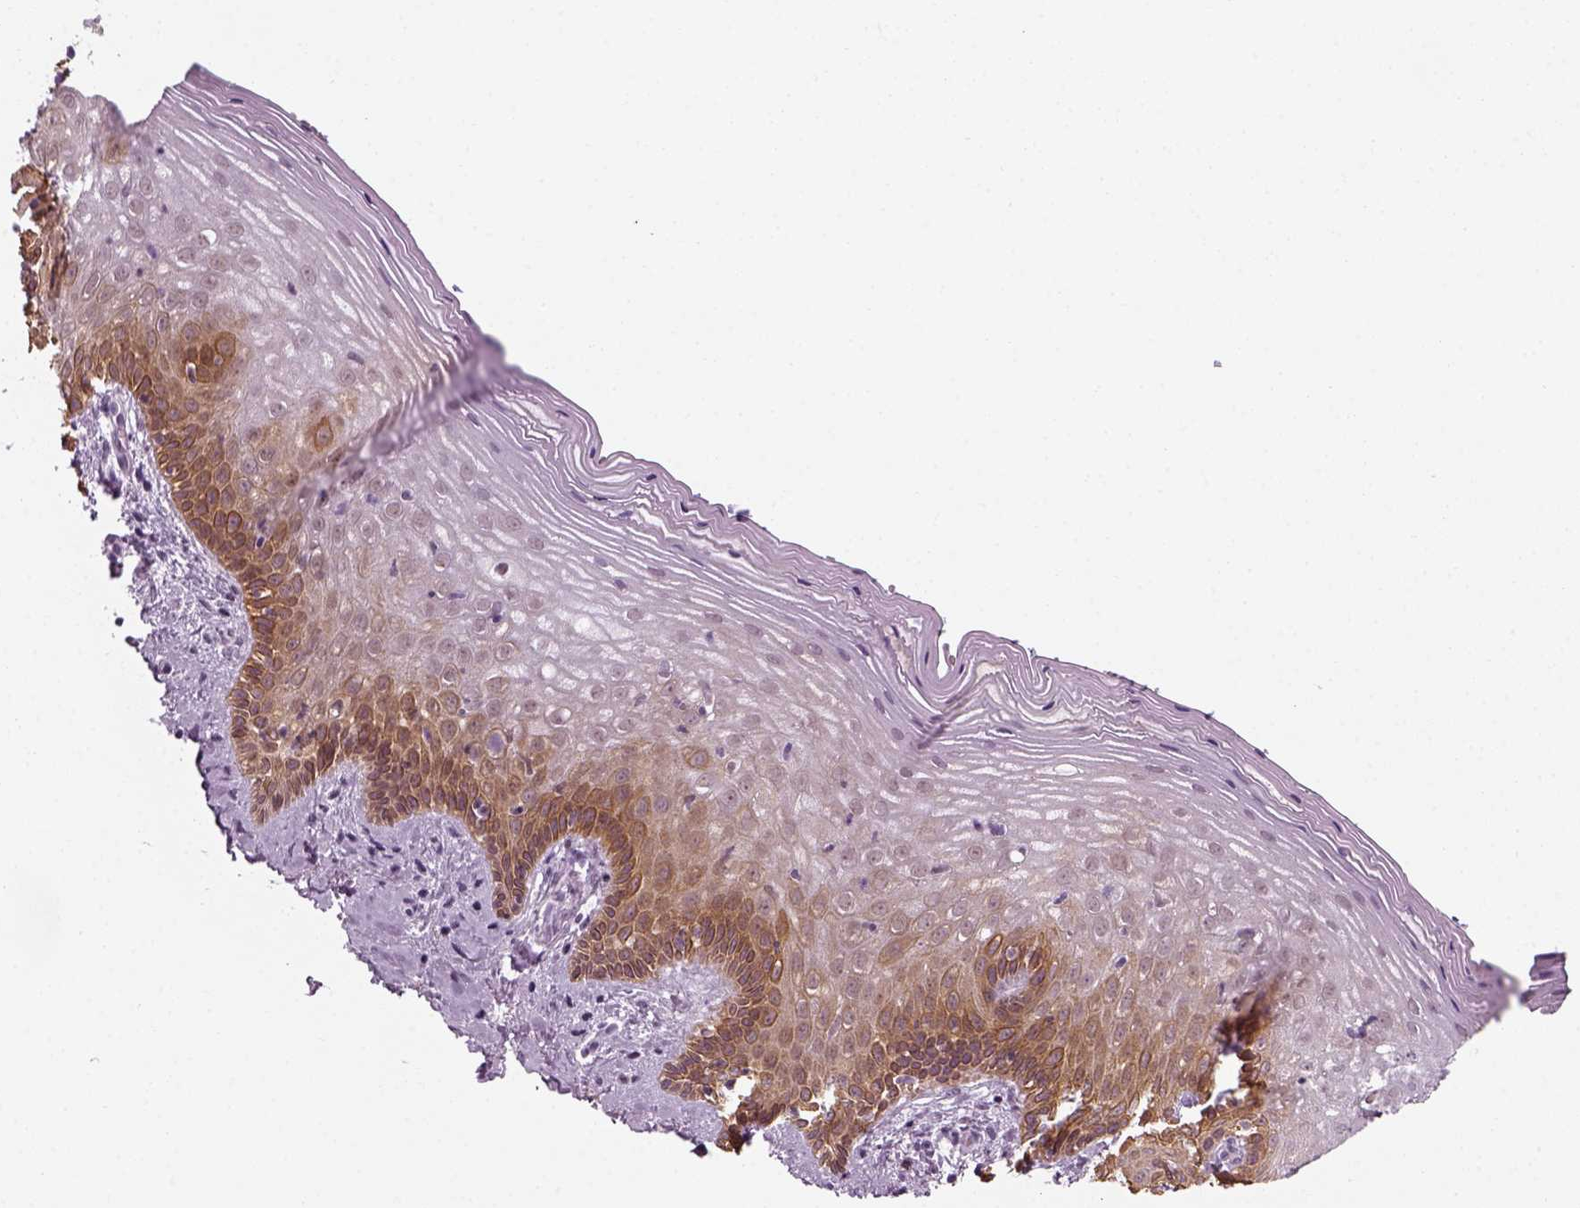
{"staining": {"intensity": "moderate", "quantity": ">75%", "location": "cytoplasmic/membranous"}, "tissue": "vagina", "cell_type": "Squamous epithelial cells", "image_type": "normal", "snomed": [{"axis": "morphology", "description": "Normal tissue, NOS"}, {"axis": "topography", "description": "Vagina"}], "caption": "Protein expression analysis of normal vagina demonstrates moderate cytoplasmic/membranous staining in approximately >75% of squamous epithelial cells.", "gene": "KRT75", "patient": {"sex": "female", "age": 45}}